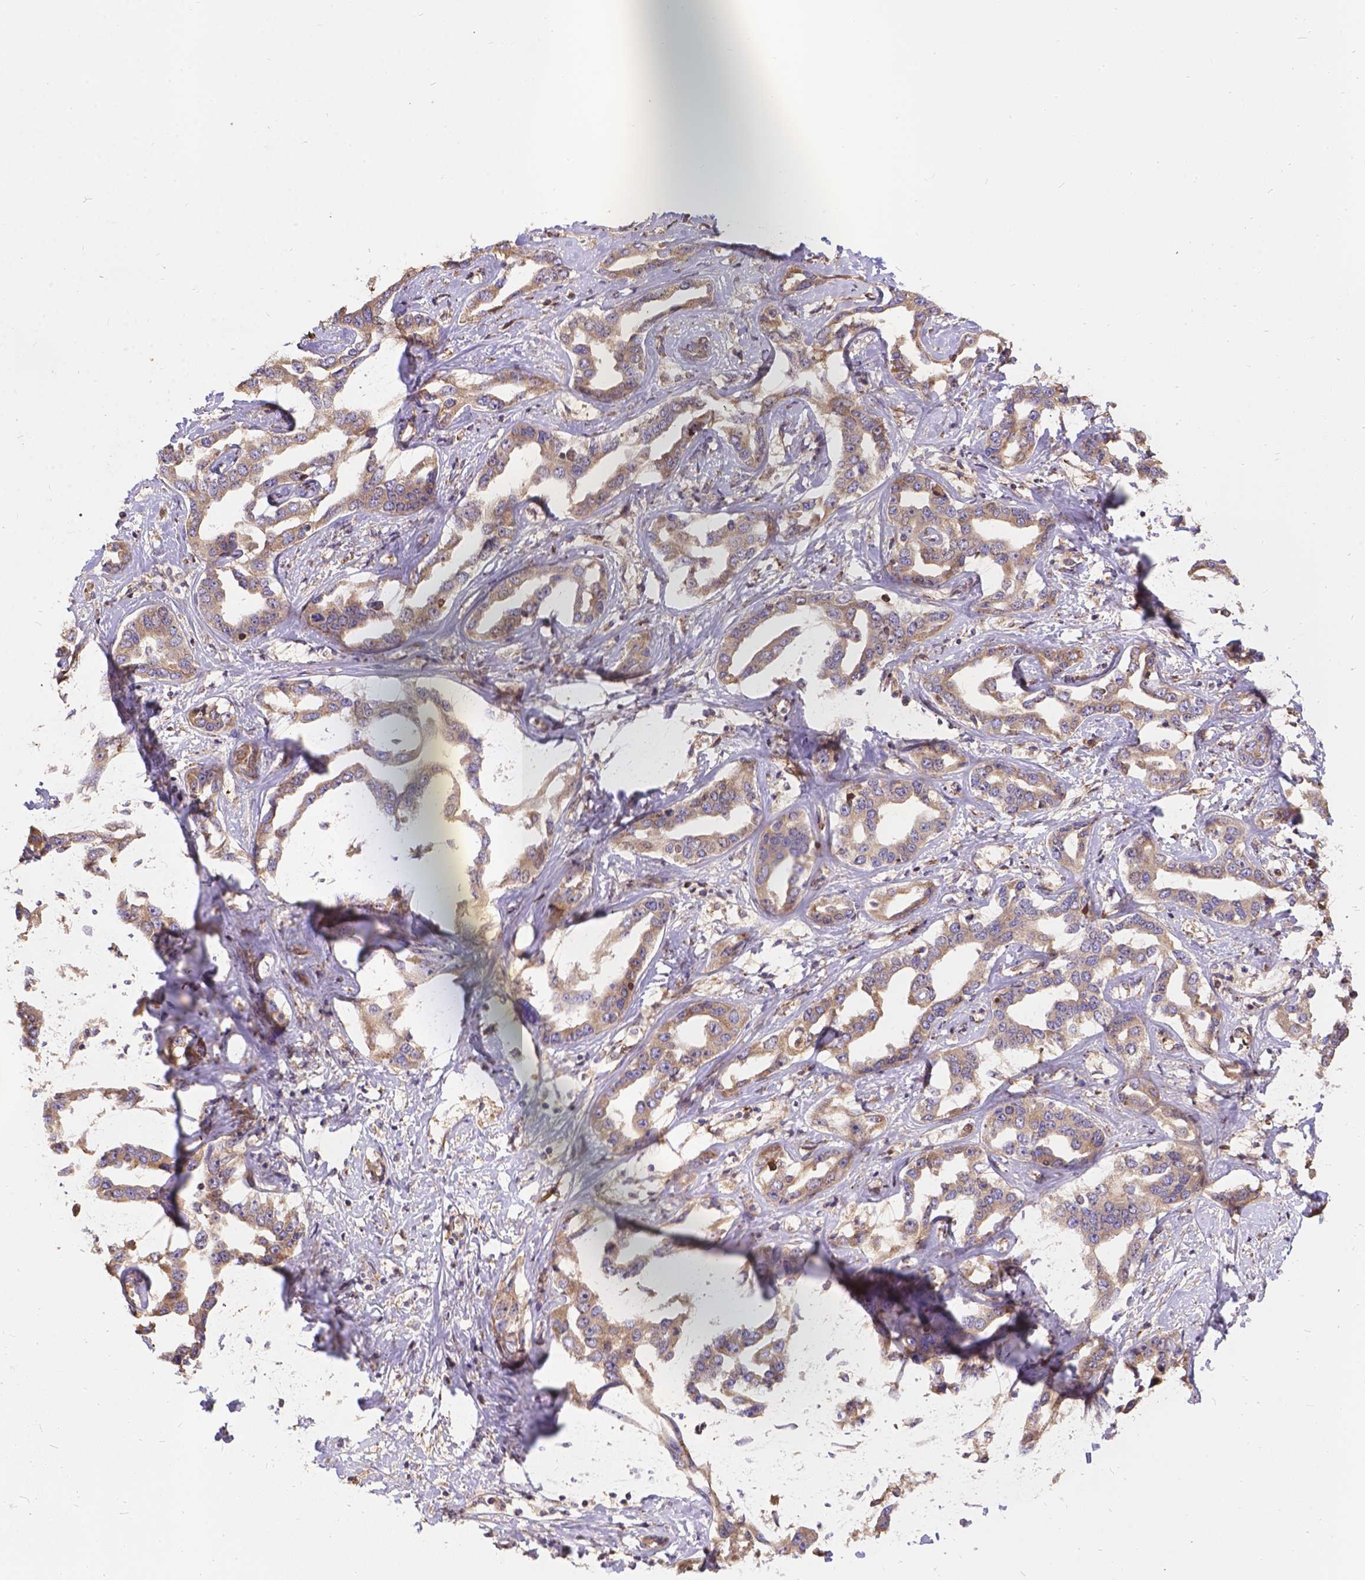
{"staining": {"intensity": "weak", "quantity": ">75%", "location": "cytoplasmic/membranous"}, "tissue": "liver cancer", "cell_type": "Tumor cells", "image_type": "cancer", "snomed": [{"axis": "morphology", "description": "Cholangiocarcinoma"}, {"axis": "topography", "description": "Liver"}], "caption": "The micrograph demonstrates immunohistochemical staining of cholangiocarcinoma (liver). There is weak cytoplasmic/membranous staining is appreciated in about >75% of tumor cells. (DAB (3,3'-diaminobenzidine) IHC with brightfield microscopy, high magnification).", "gene": "DENND6A", "patient": {"sex": "male", "age": 59}}